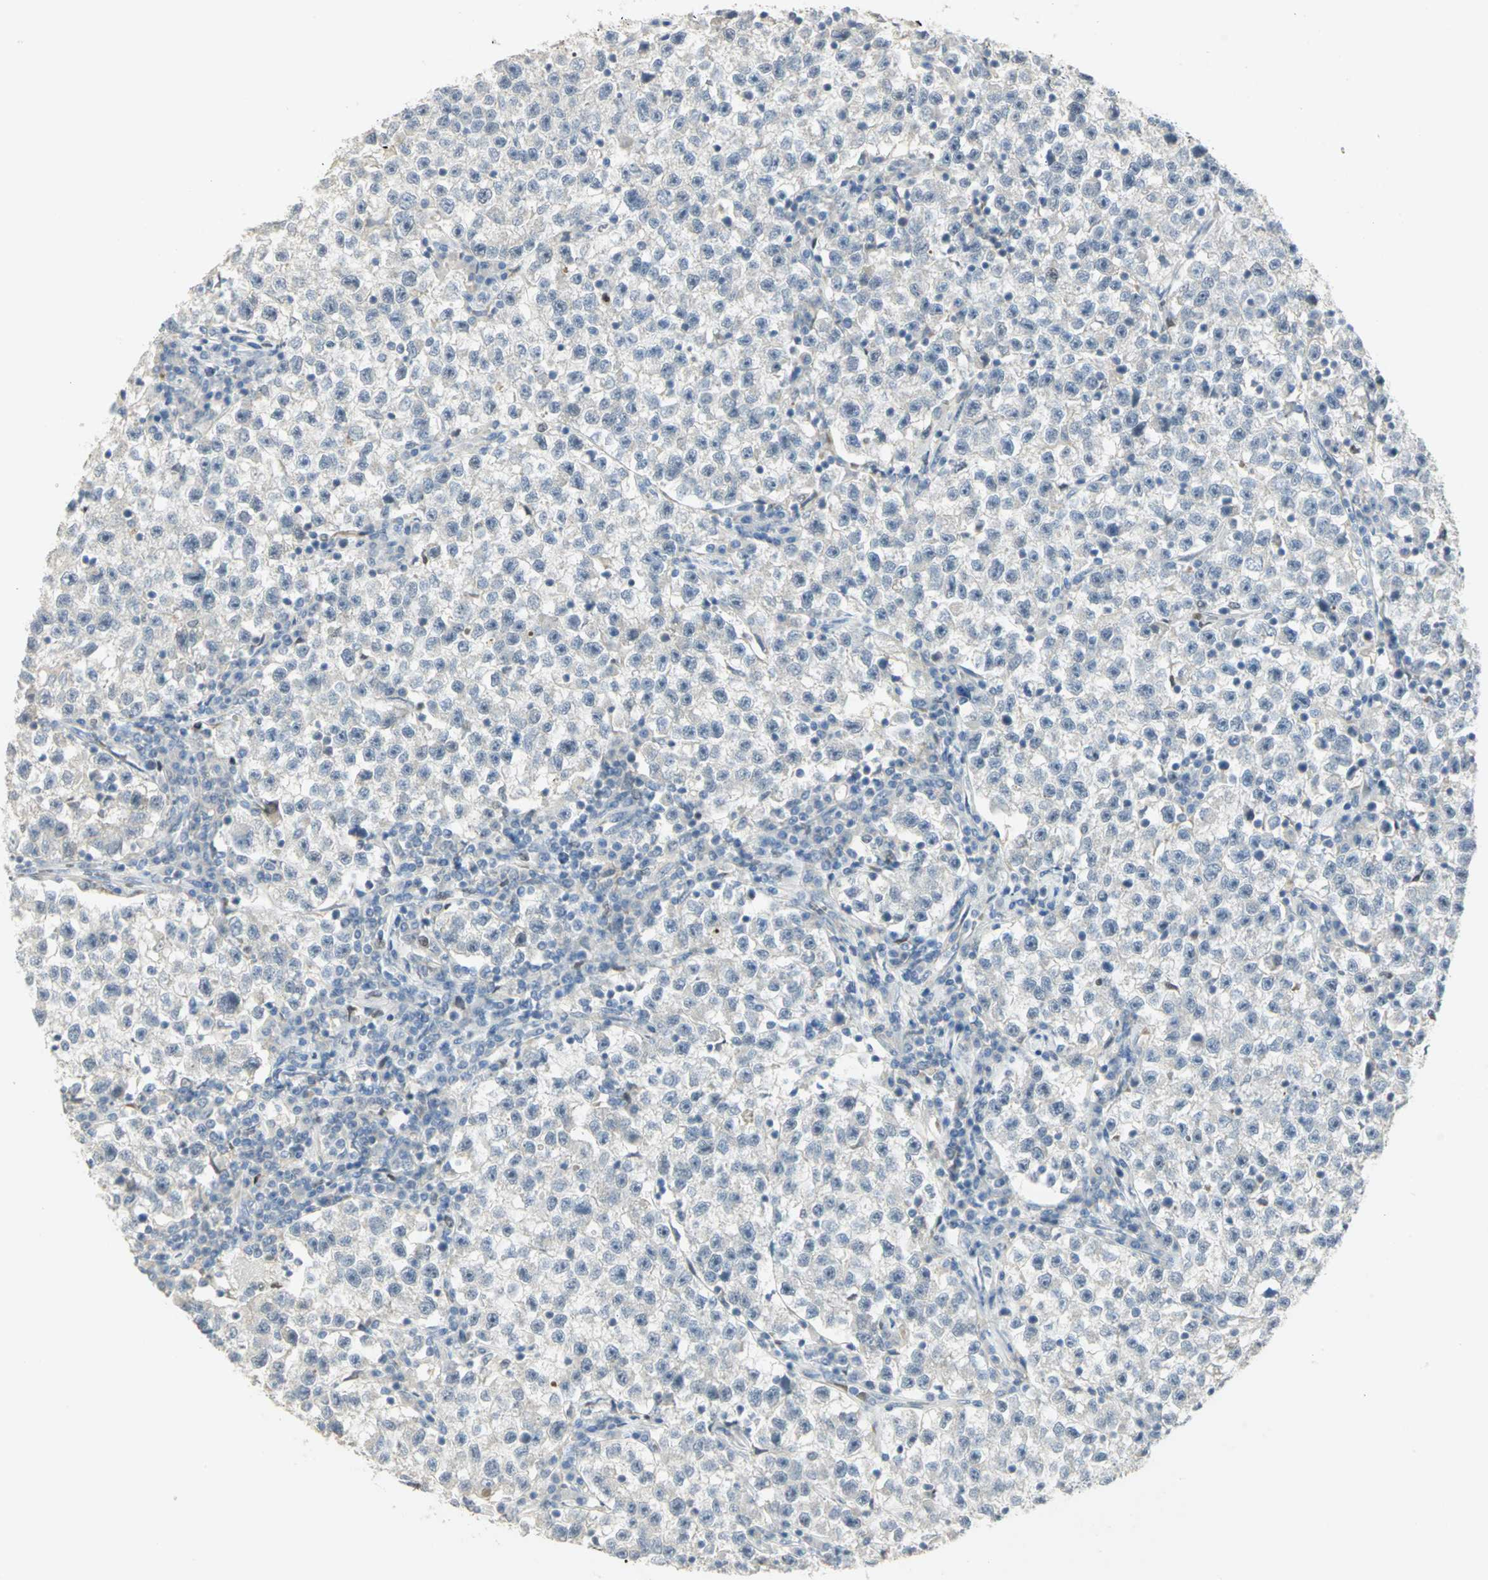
{"staining": {"intensity": "negative", "quantity": "none", "location": "none"}, "tissue": "testis cancer", "cell_type": "Tumor cells", "image_type": "cancer", "snomed": [{"axis": "morphology", "description": "Seminoma, NOS"}, {"axis": "topography", "description": "Testis"}], "caption": "The histopathology image demonstrates no staining of tumor cells in testis cancer.", "gene": "BCL6", "patient": {"sex": "male", "age": 22}}